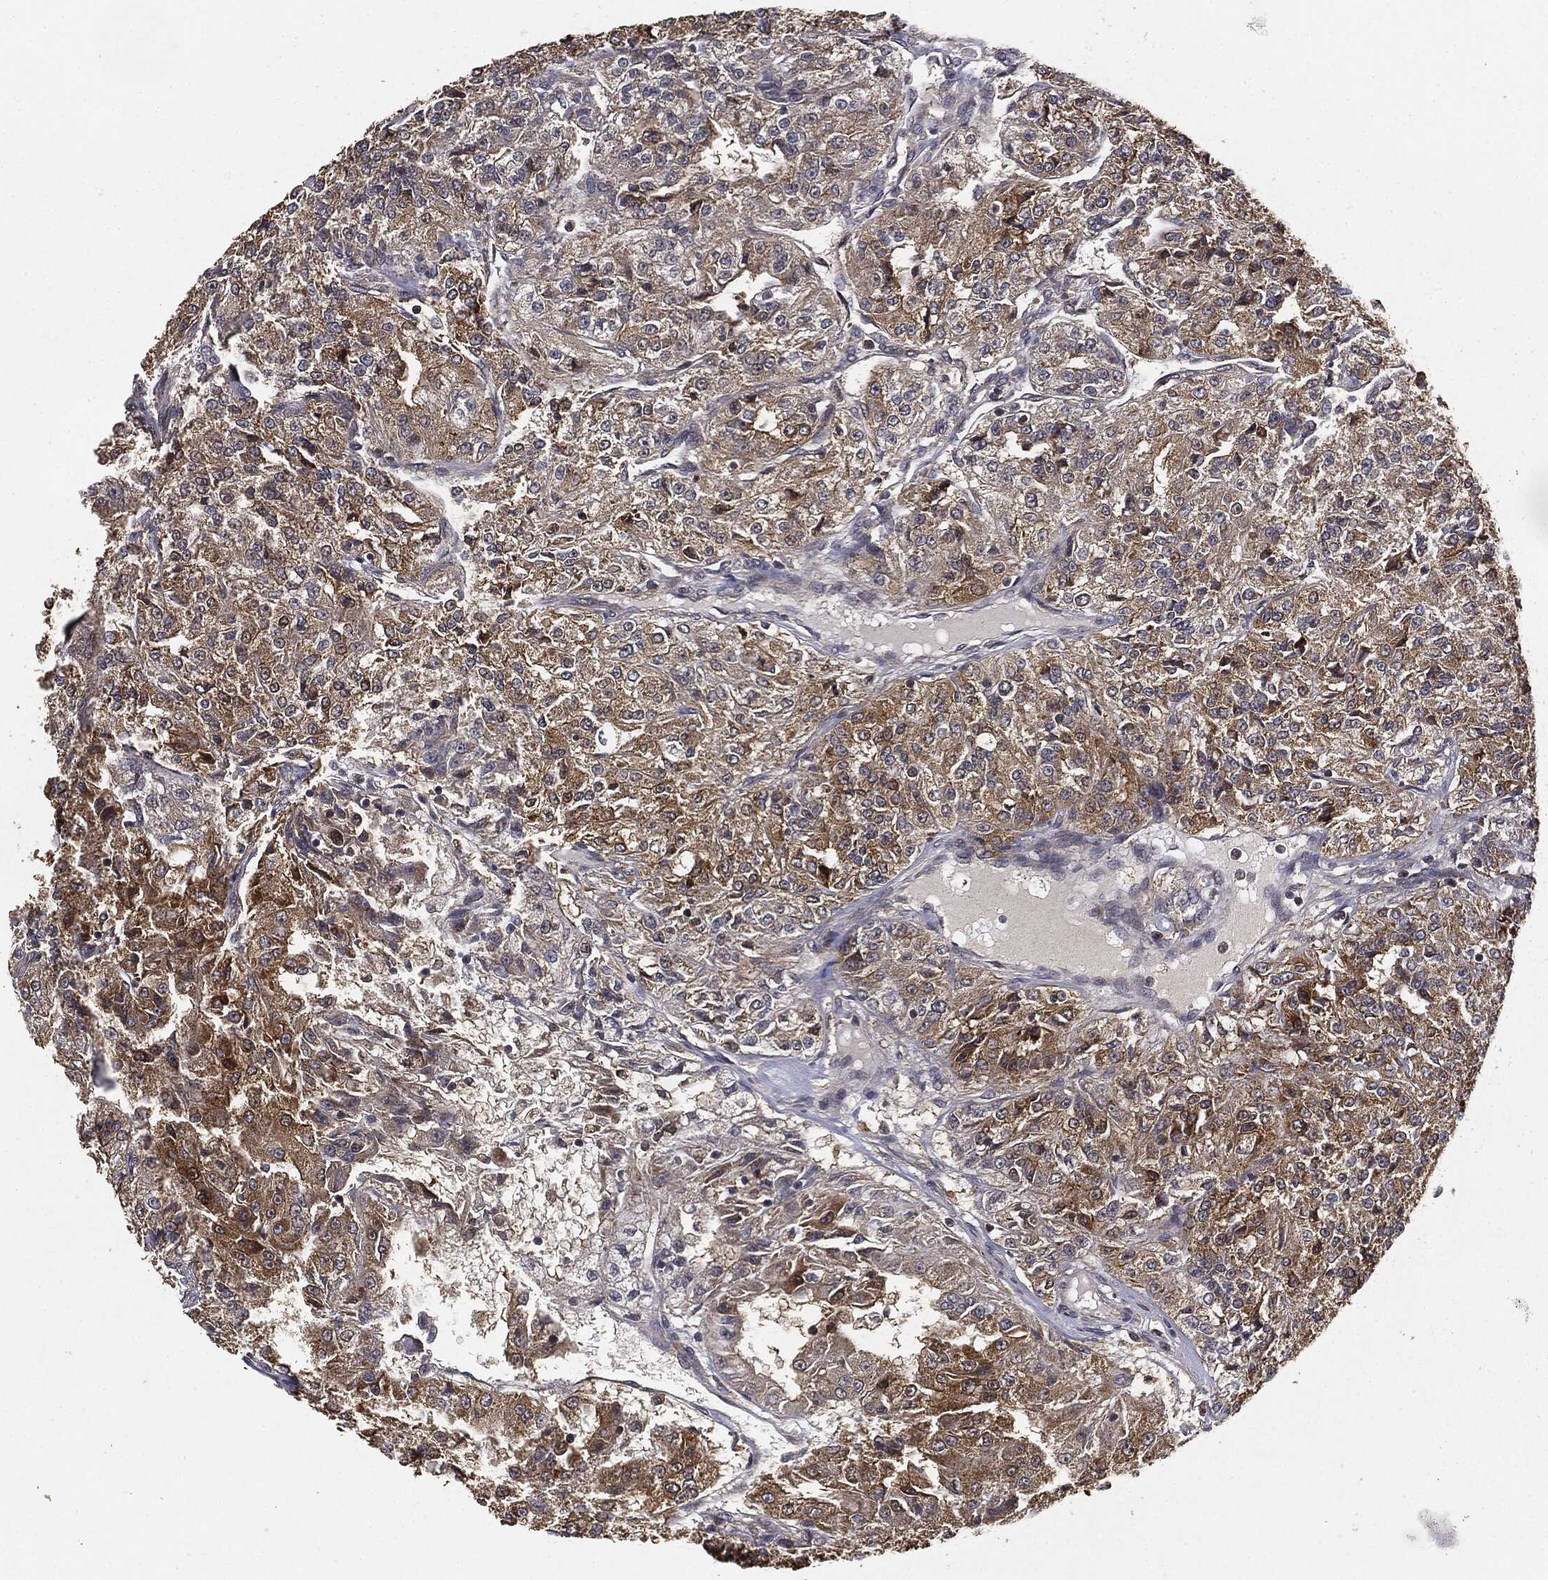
{"staining": {"intensity": "moderate", "quantity": "25%-75%", "location": "cytoplasmic/membranous"}, "tissue": "renal cancer", "cell_type": "Tumor cells", "image_type": "cancer", "snomed": [{"axis": "morphology", "description": "Adenocarcinoma, NOS"}, {"axis": "topography", "description": "Kidney"}], "caption": "This image exhibits immunohistochemistry (IHC) staining of renal cancer, with medium moderate cytoplasmic/membranous positivity in approximately 25%-75% of tumor cells.", "gene": "MIER2", "patient": {"sex": "female", "age": 63}}